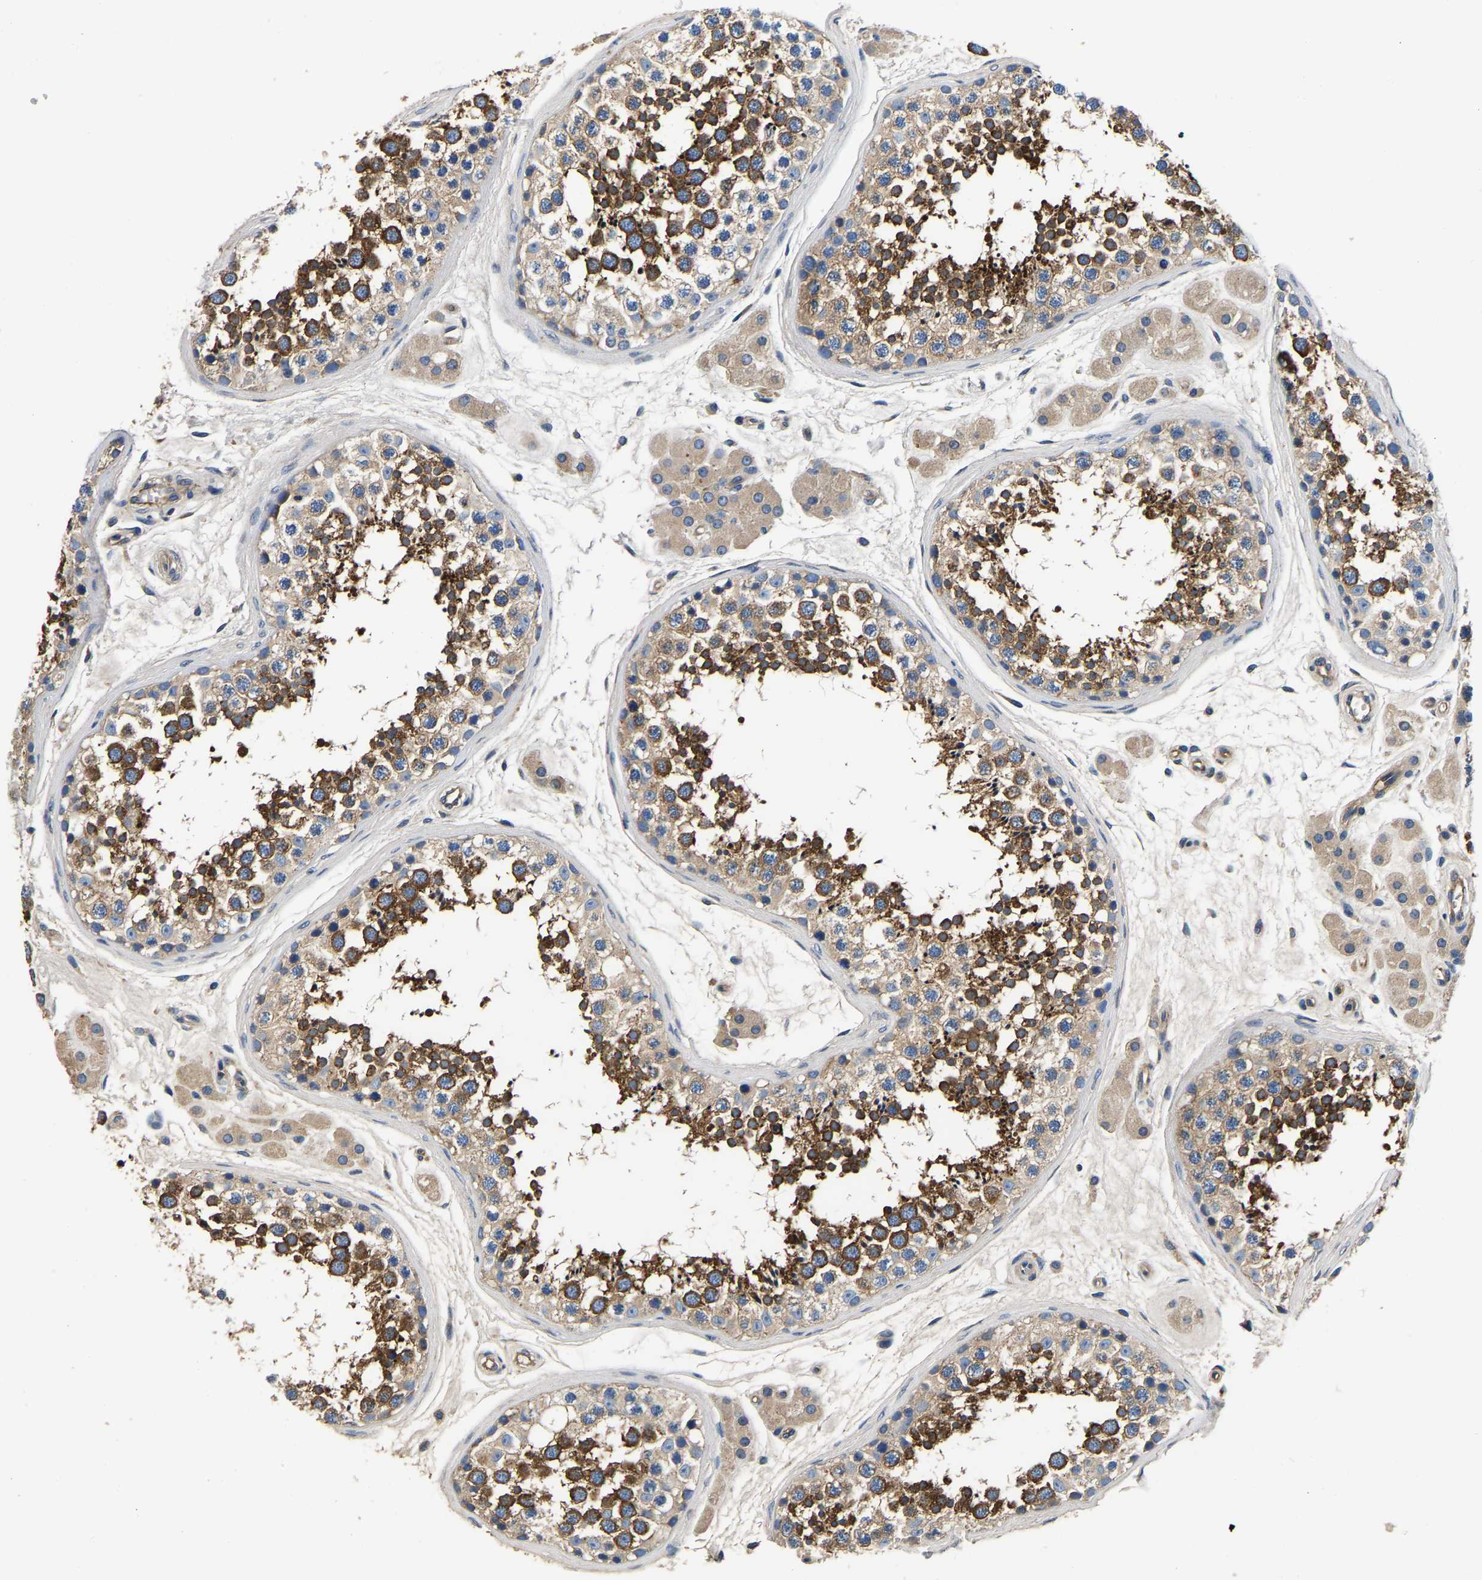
{"staining": {"intensity": "moderate", "quantity": ">75%", "location": "cytoplasmic/membranous"}, "tissue": "testis", "cell_type": "Cells in seminiferous ducts", "image_type": "normal", "snomed": [{"axis": "morphology", "description": "Normal tissue, NOS"}, {"axis": "topography", "description": "Testis"}], "caption": "Immunohistochemistry (IHC) of benign human testis displays medium levels of moderate cytoplasmic/membranous expression in about >75% of cells in seminiferous ducts.", "gene": "SH3GLB1", "patient": {"sex": "male", "age": 56}}